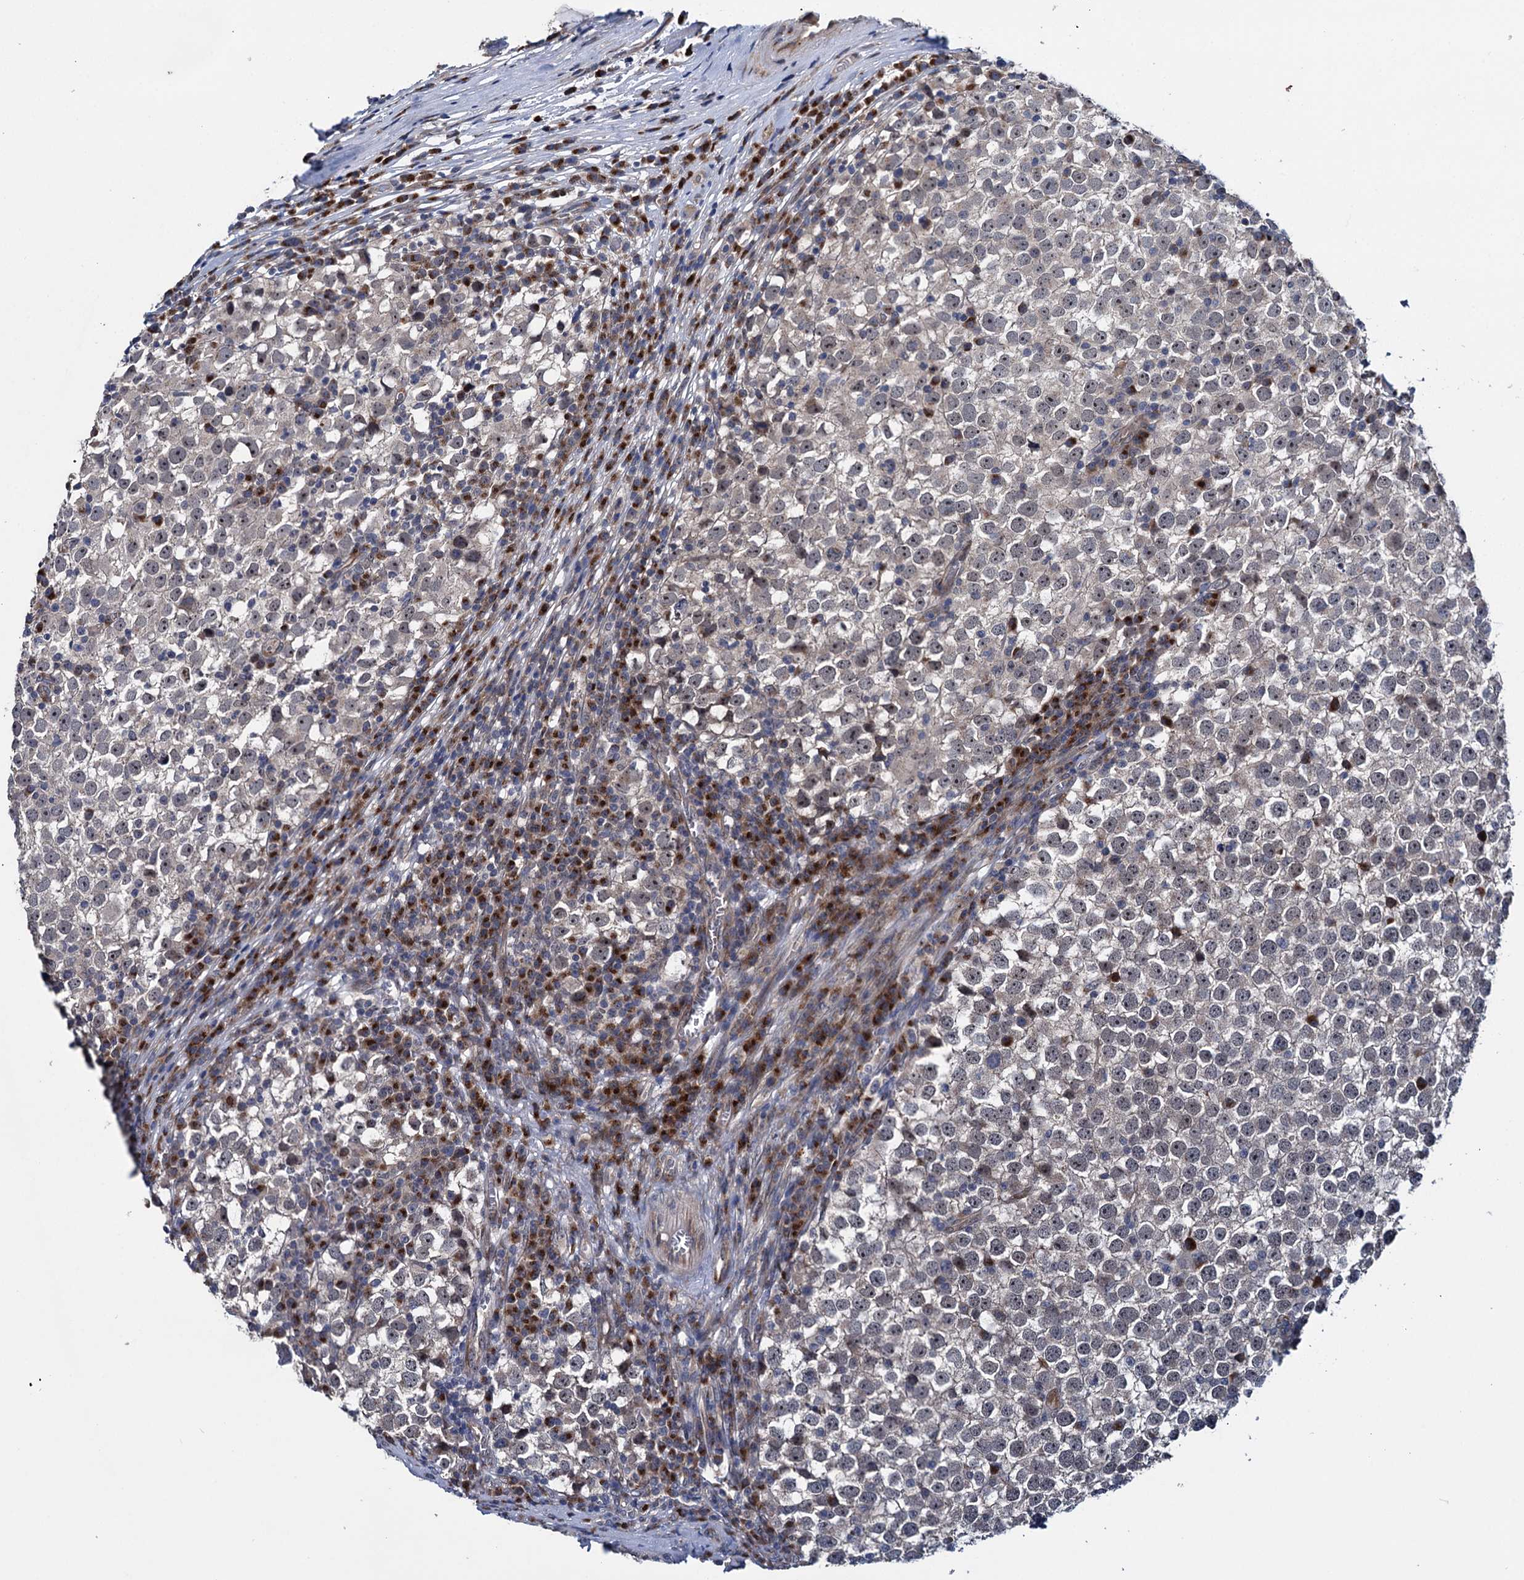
{"staining": {"intensity": "negative", "quantity": "none", "location": "none"}, "tissue": "testis cancer", "cell_type": "Tumor cells", "image_type": "cancer", "snomed": [{"axis": "morphology", "description": "Seminoma, NOS"}, {"axis": "topography", "description": "Testis"}], "caption": "Immunohistochemical staining of human testis cancer demonstrates no significant expression in tumor cells.", "gene": "EYA4", "patient": {"sex": "male", "age": 65}}